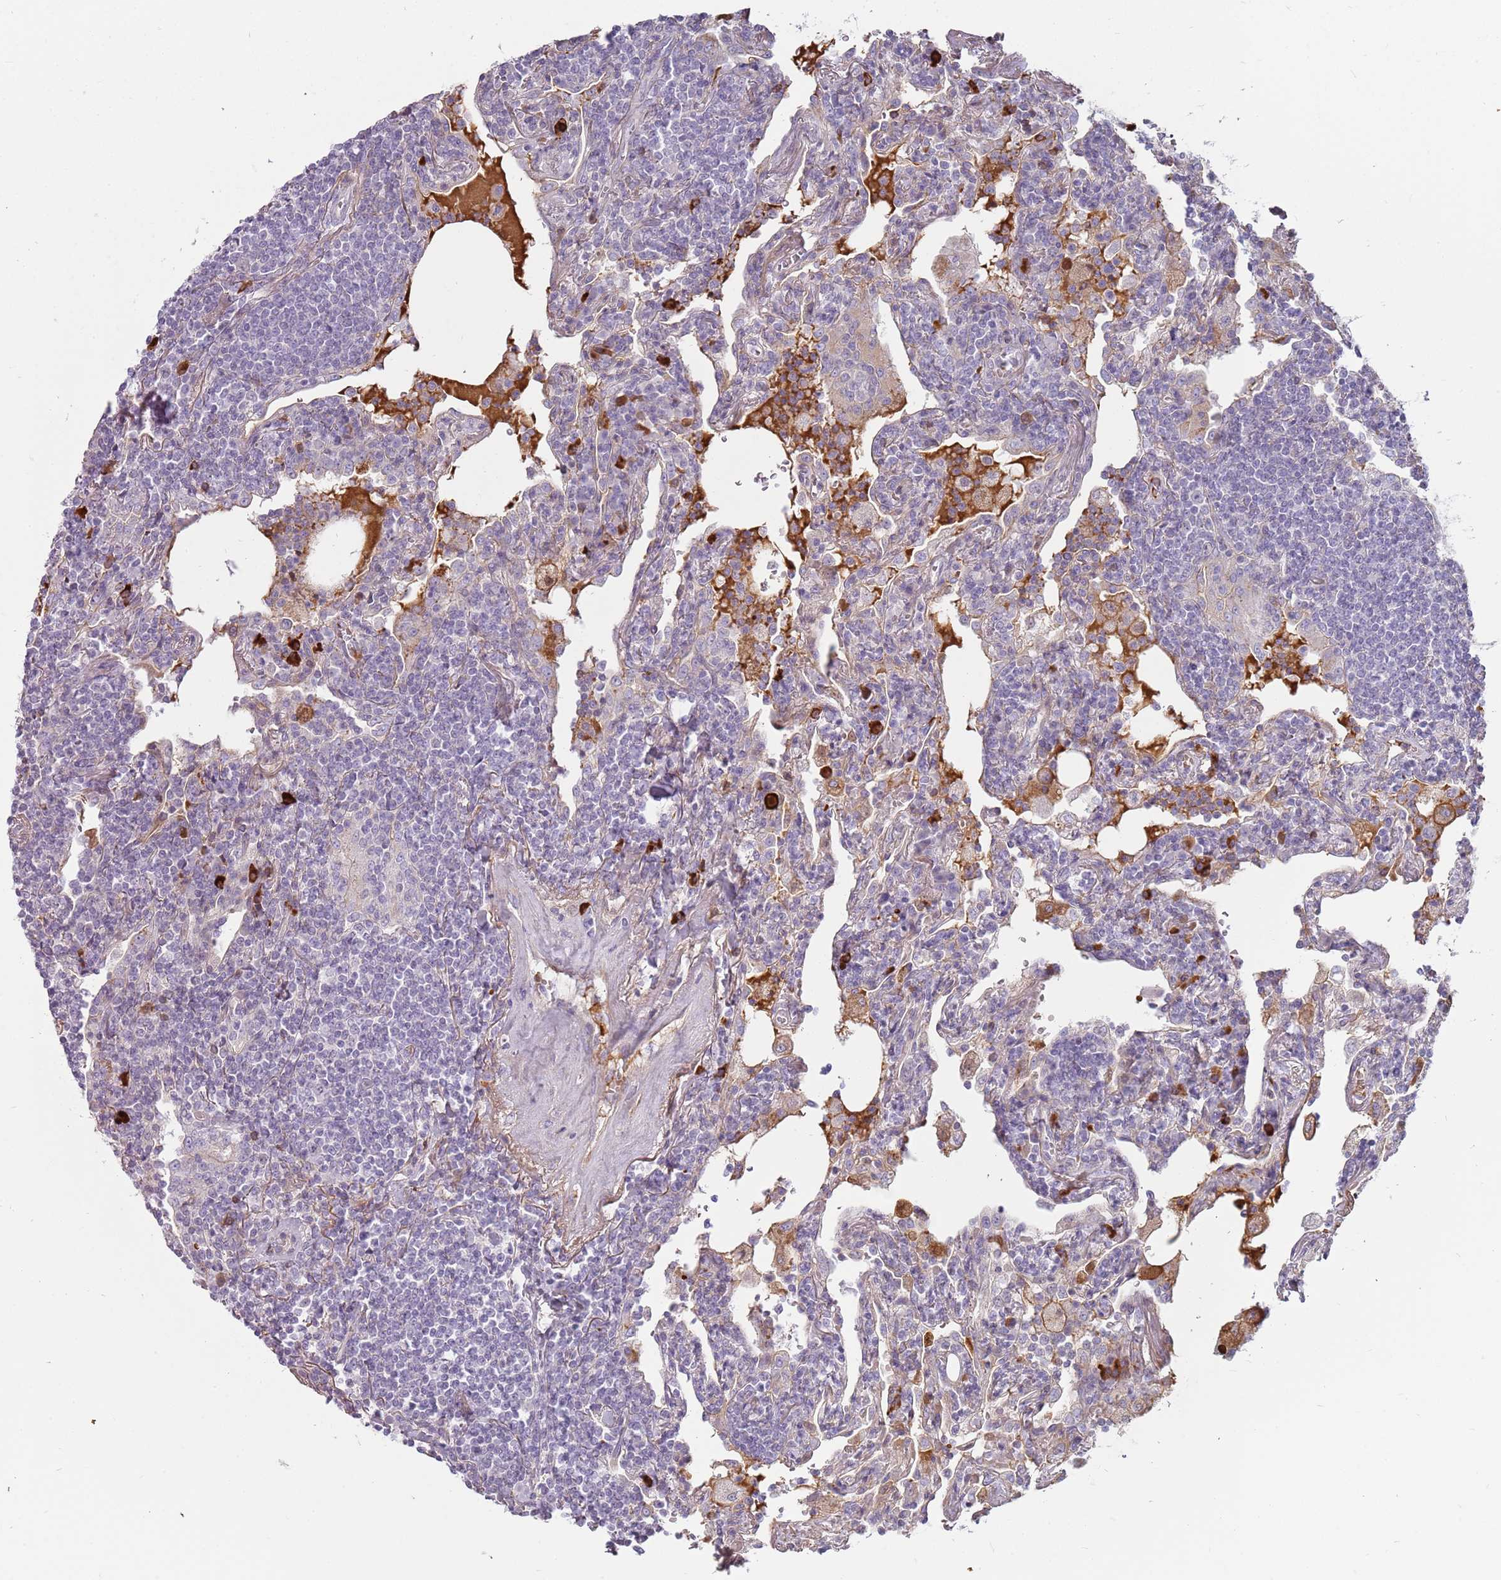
{"staining": {"intensity": "negative", "quantity": "none", "location": "none"}, "tissue": "lymphoma", "cell_type": "Tumor cells", "image_type": "cancer", "snomed": [{"axis": "morphology", "description": "Malignant lymphoma, non-Hodgkin's type, Low grade"}, {"axis": "topography", "description": "Lung"}], "caption": "High magnification brightfield microscopy of malignant lymphoma, non-Hodgkin's type (low-grade) stained with DAB (brown) and counterstained with hematoxylin (blue): tumor cells show no significant expression.", "gene": "MCUB", "patient": {"sex": "female", "age": 71}}